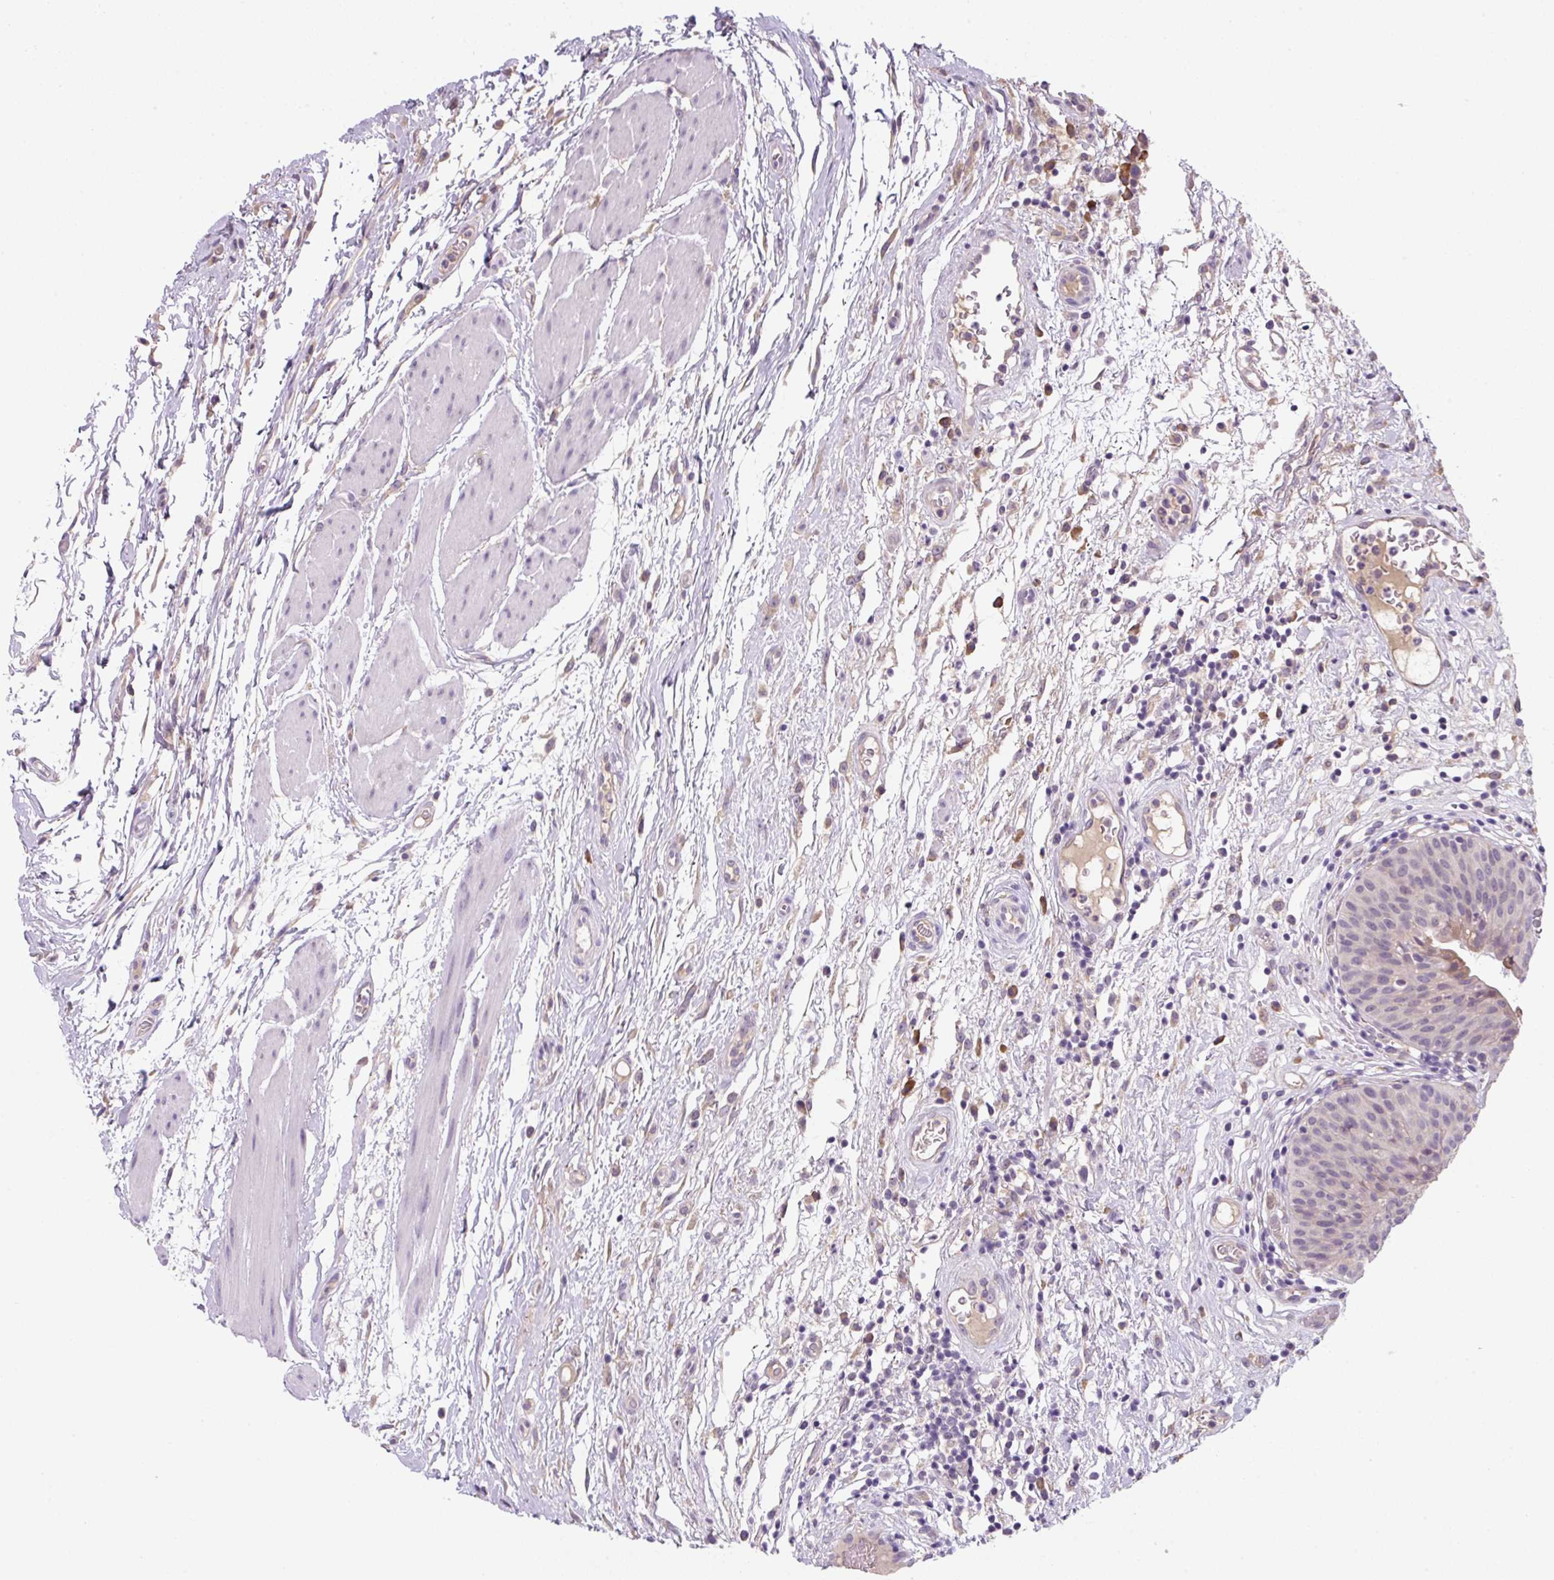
{"staining": {"intensity": "weak", "quantity": "<25%", "location": "cytoplasmic/membranous"}, "tissue": "urinary bladder", "cell_type": "Urothelial cells", "image_type": "normal", "snomed": [{"axis": "morphology", "description": "Normal tissue, NOS"}, {"axis": "morphology", "description": "Inflammation, NOS"}, {"axis": "topography", "description": "Urinary bladder"}], "caption": "This is an immunohistochemistry histopathology image of benign human urinary bladder. There is no staining in urothelial cells.", "gene": "FZD5", "patient": {"sex": "male", "age": 57}}